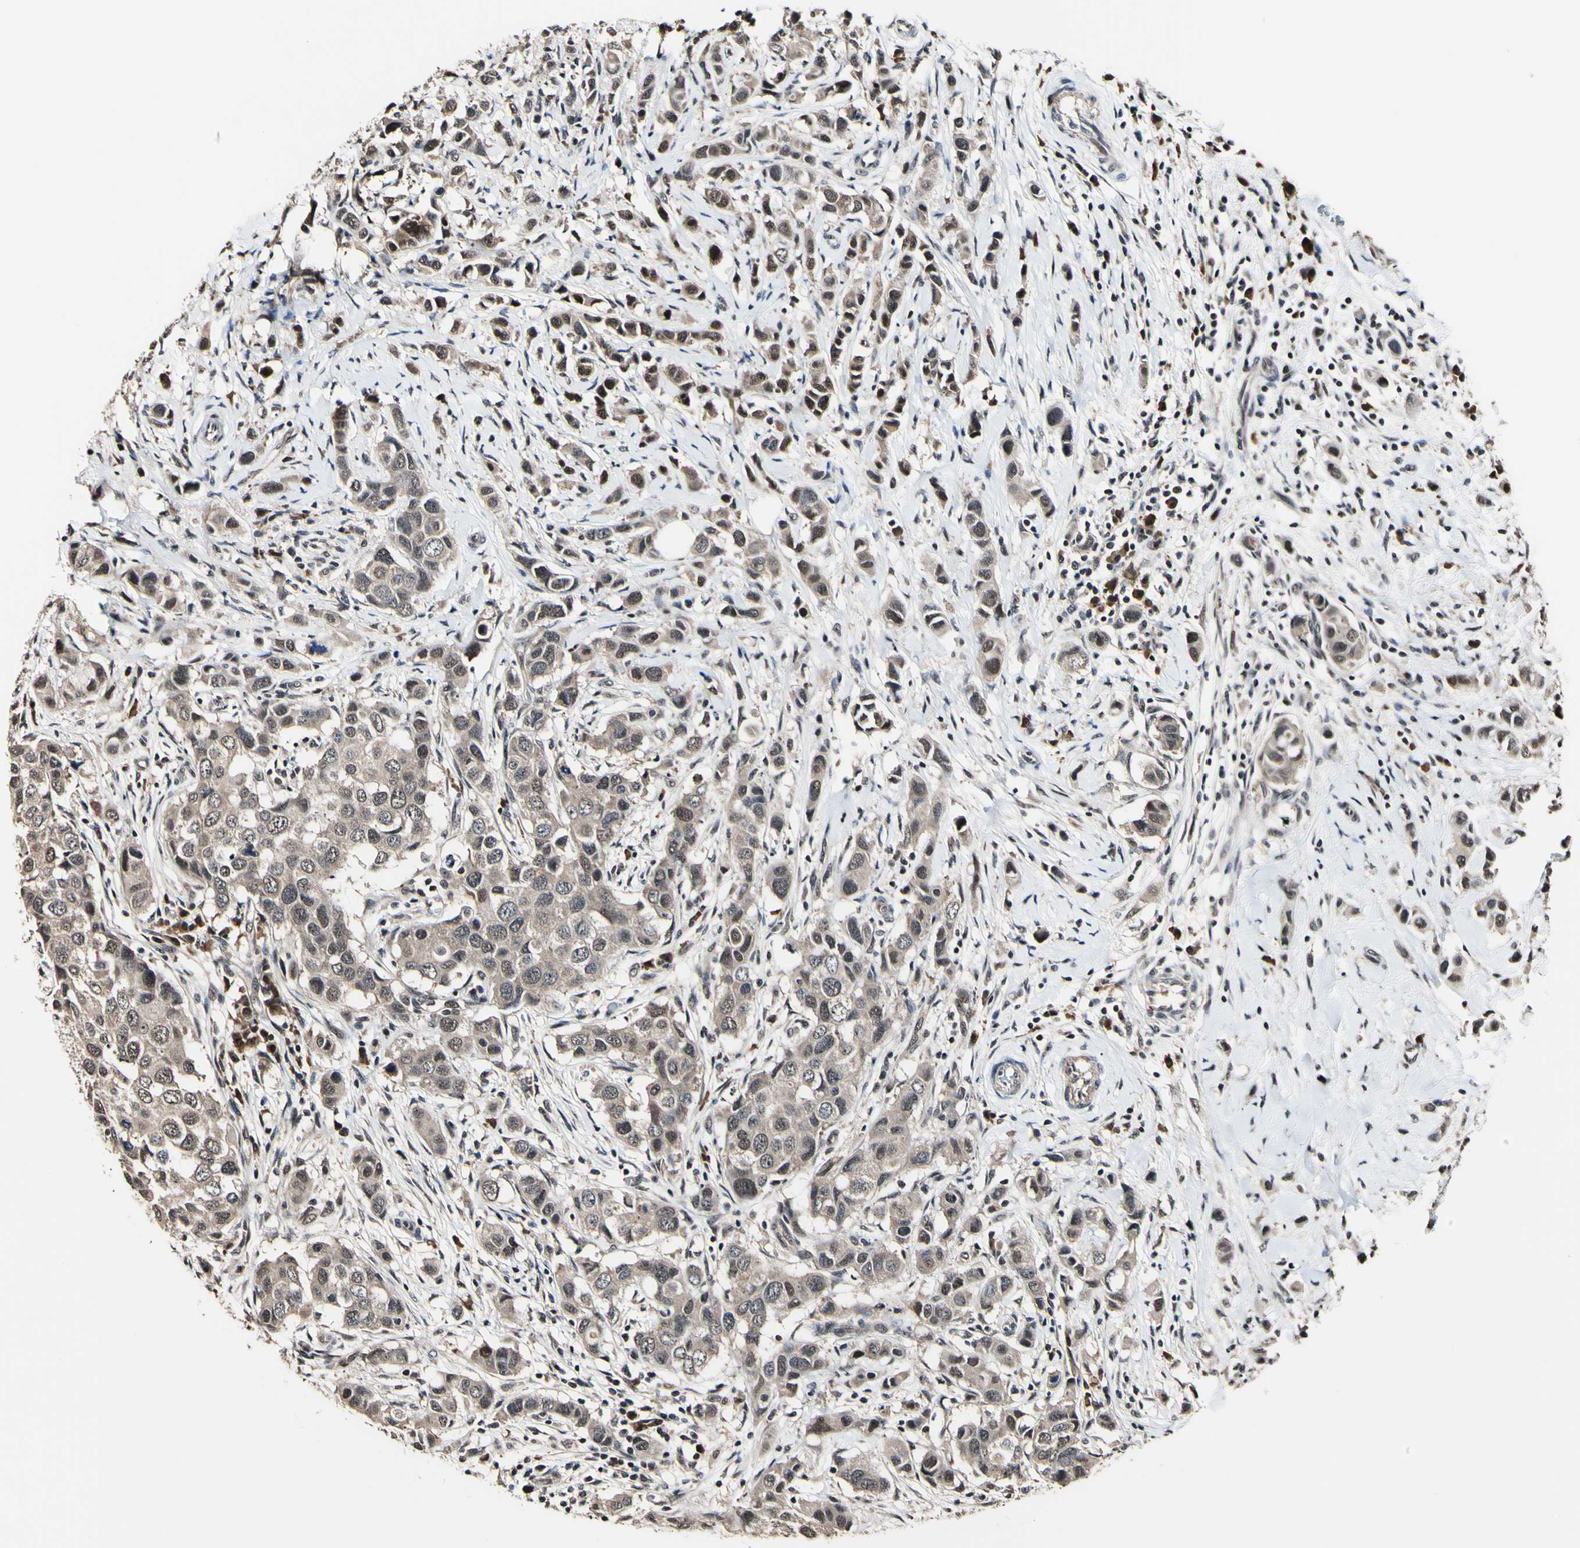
{"staining": {"intensity": "weak", "quantity": ">75%", "location": "cytoplasmic/membranous,nuclear"}, "tissue": "breast cancer", "cell_type": "Tumor cells", "image_type": "cancer", "snomed": [{"axis": "morphology", "description": "Normal tissue, NOS"}, {"axis": "morphology", "description": "Duct carcinoma"}, {"axis": "topography", "description": "Breast"}], "caption": "Human breast cancer stained with a brown dye exhibits weak cytoplasmic/membranous and nuclear positive staining in approximately >75% of tumor cells.", "gene": "PSMD10", "patient": {"sex": "female", "age": 50}}